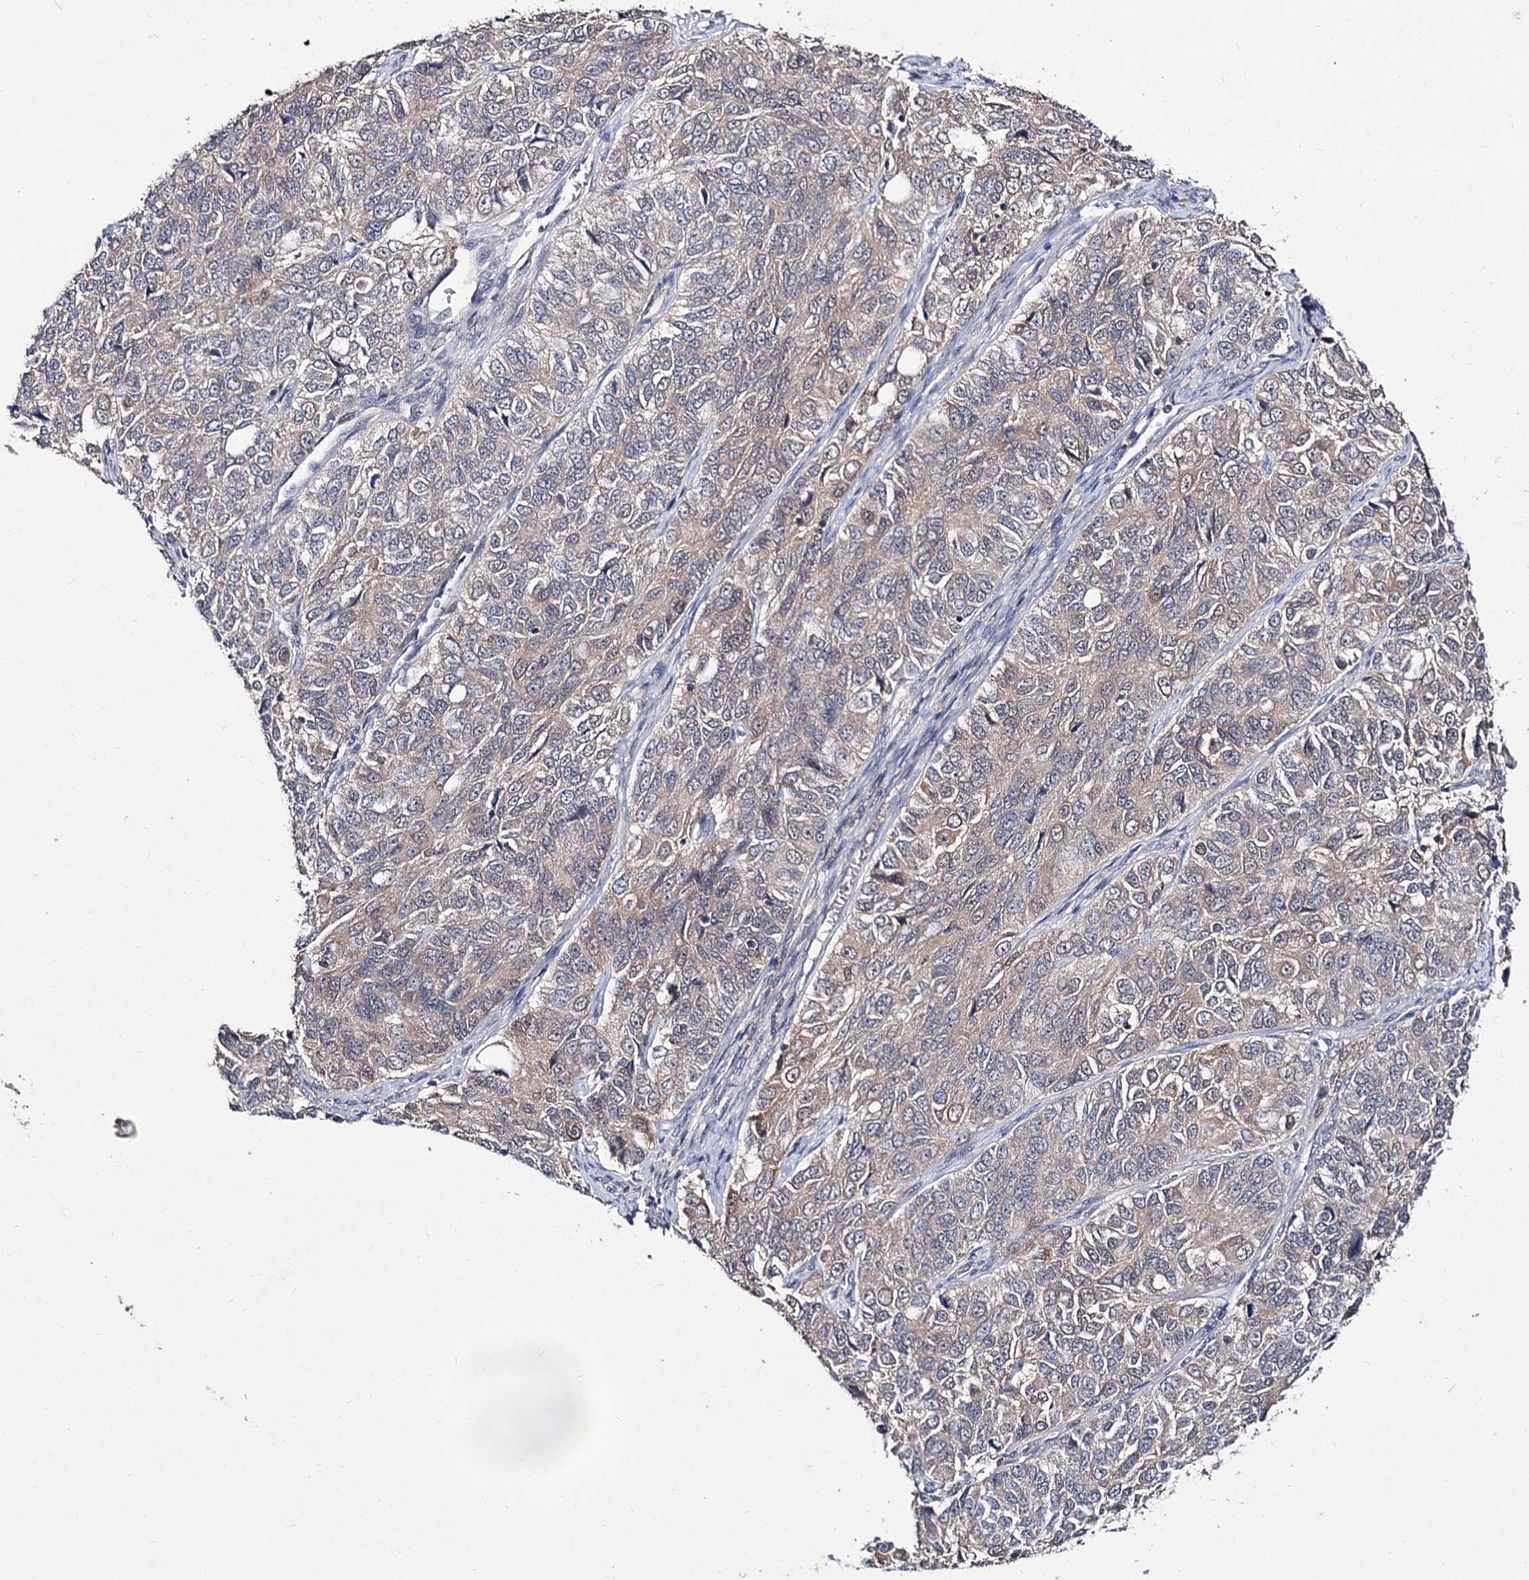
{"staining": {"intensity": "weak", "quantity": "<25%", "location": "cytoplasmic/membranous"}, "tissue": "ovarian cancer", "cell_type": "Tumor cells", "image_type": "cancer", "snomed": [{"axis": "morphology", "description": "Carcinoma, endometroid"}, {"axis": "topography", "description": "Ovary"}], "caption": "This histopathology image is of ovarian cancer stained with IHC to label a protein in brown with the nuclei are counter-stained blue. There is no expression in tumor cells.", "gene": "ACTR6", "patient": {"sex": "female", "age": 51}}